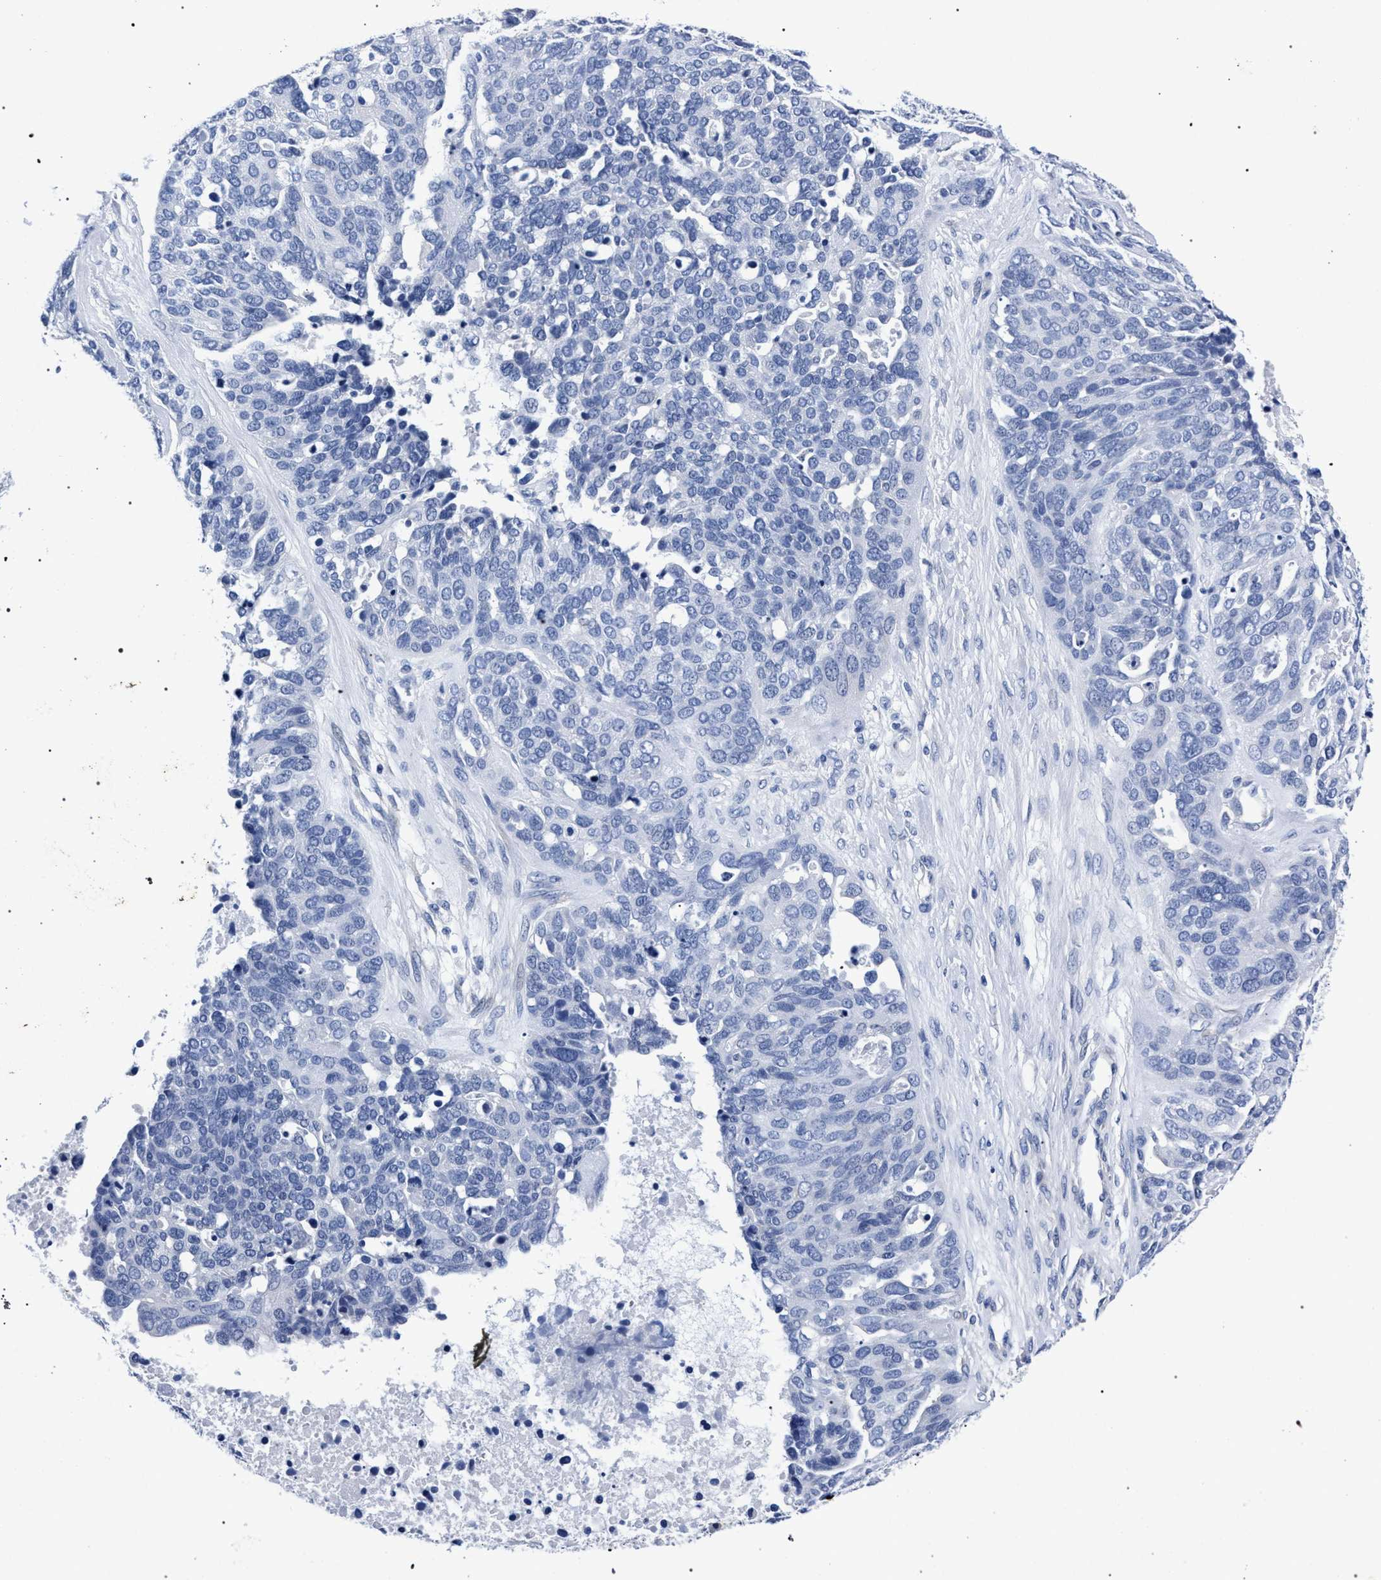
{"staining": {"intensity": "negative", "quantity": "none", "location": "none"}, "tissue": "ovarian cancer", "cell_type": "Tumor cells", "image_type": "cancer", "snomed": [{"axis": "morphology", "description": "Cystadenocarcinoma, serous, NOS"}, {"axis": "topography", "description": "Ovary"}], "caption": "The immunohistochemistry micrograph has no significant staining in tumor cells of ovarian cancer (serous cystadenocarcinoma) tissue. The staining is performed using DAB (3,3'-diaminobenzidine) brown chromogen with nuclei counter-stained in using hematoxylin.", "gene": "AKAP4", "patient": {"sex": "female", "age": 44}}